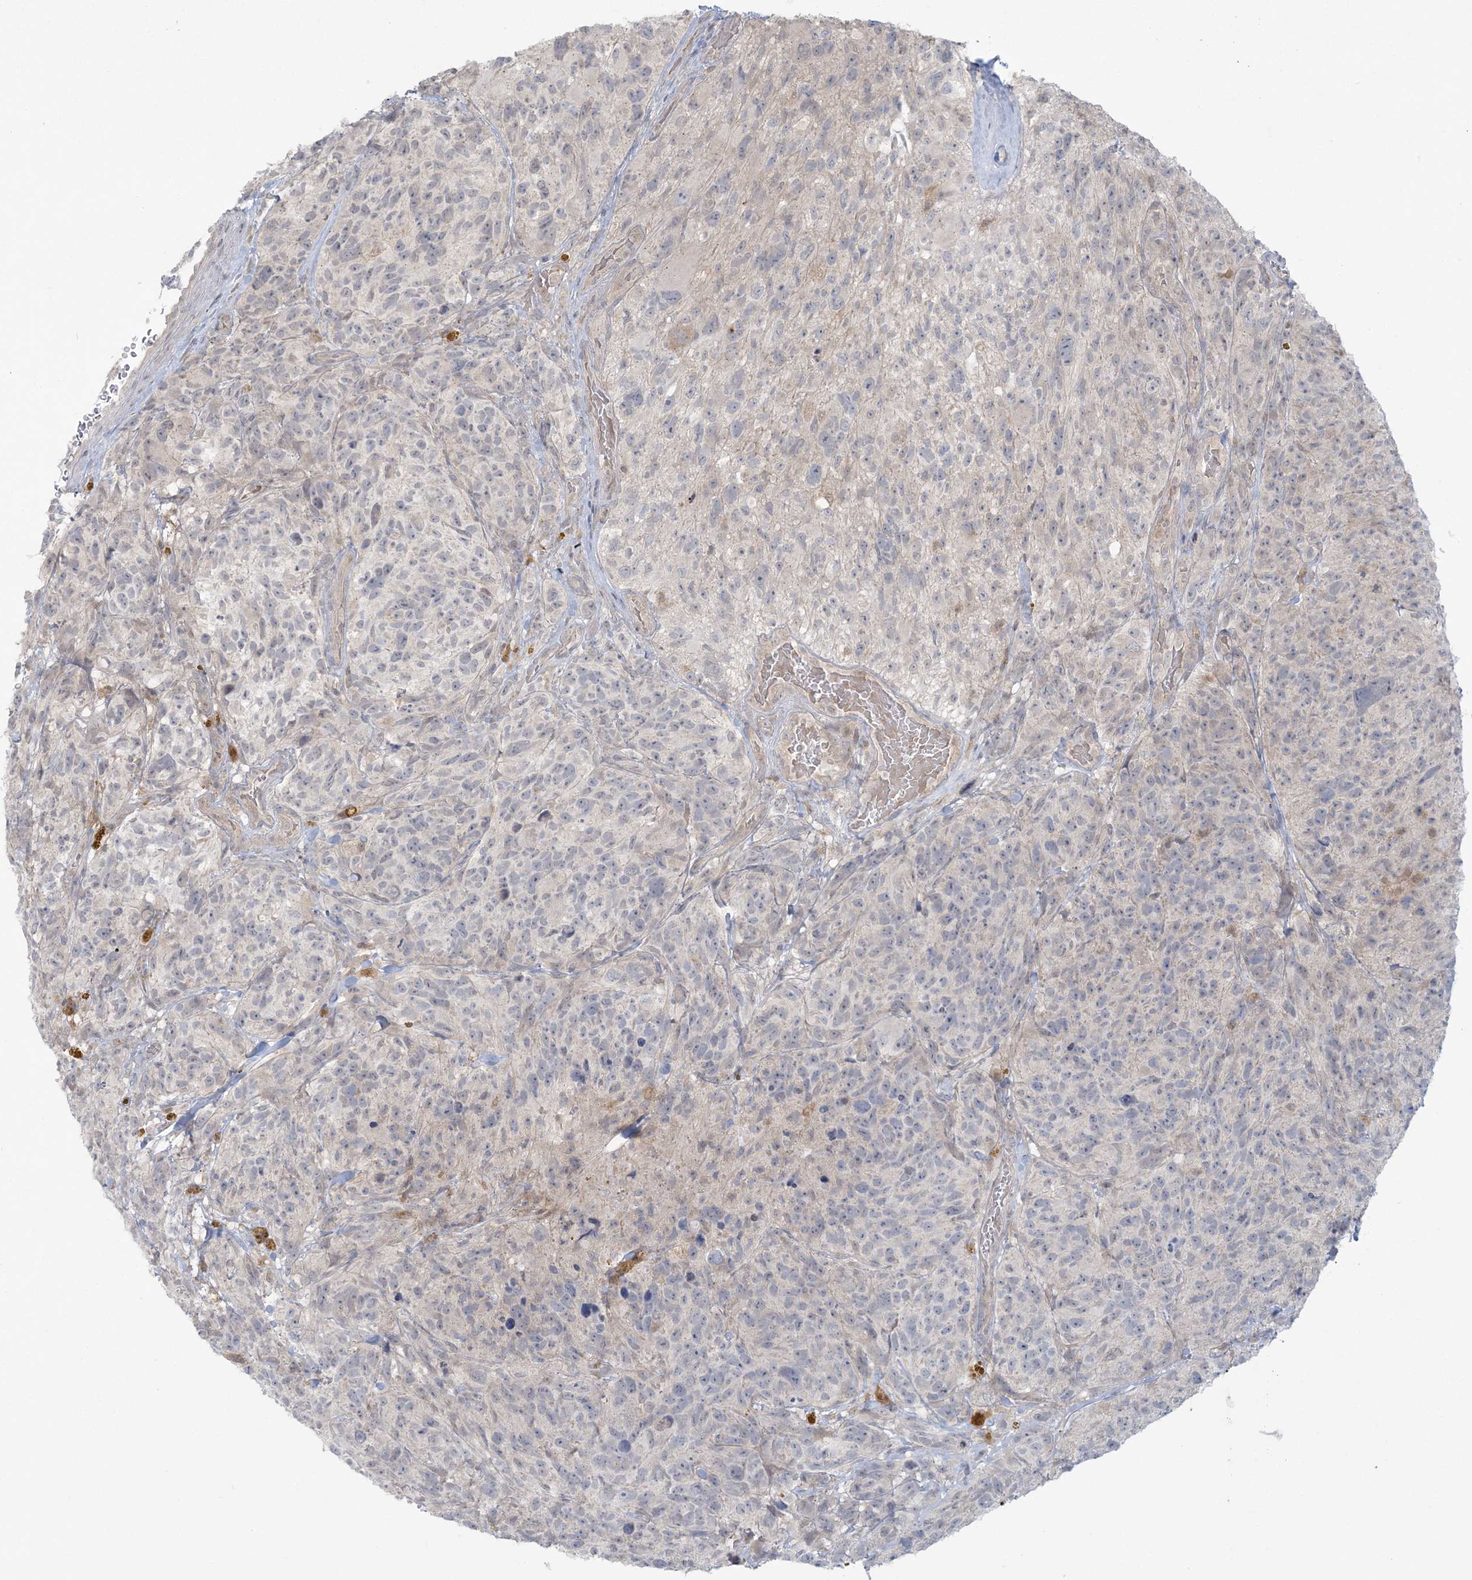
{"staining": {"intensity": "negative", "quantity": "none", "location": "none"}, "tissue": "glioma", "cell_type": "Tumor cells", "image_type": "cancer", "snomed": [{"axis": "morphology", "description": "Glioma, malignant, High grade"}, {"axis": "topography", "description": "Brain"}], "caption": "Protein analysis of malignant glioma (high-grade) shows no significant positivity in tumor cells.", "gene": "NRBP2", "patient": {"sex": "male", "age": 69}}